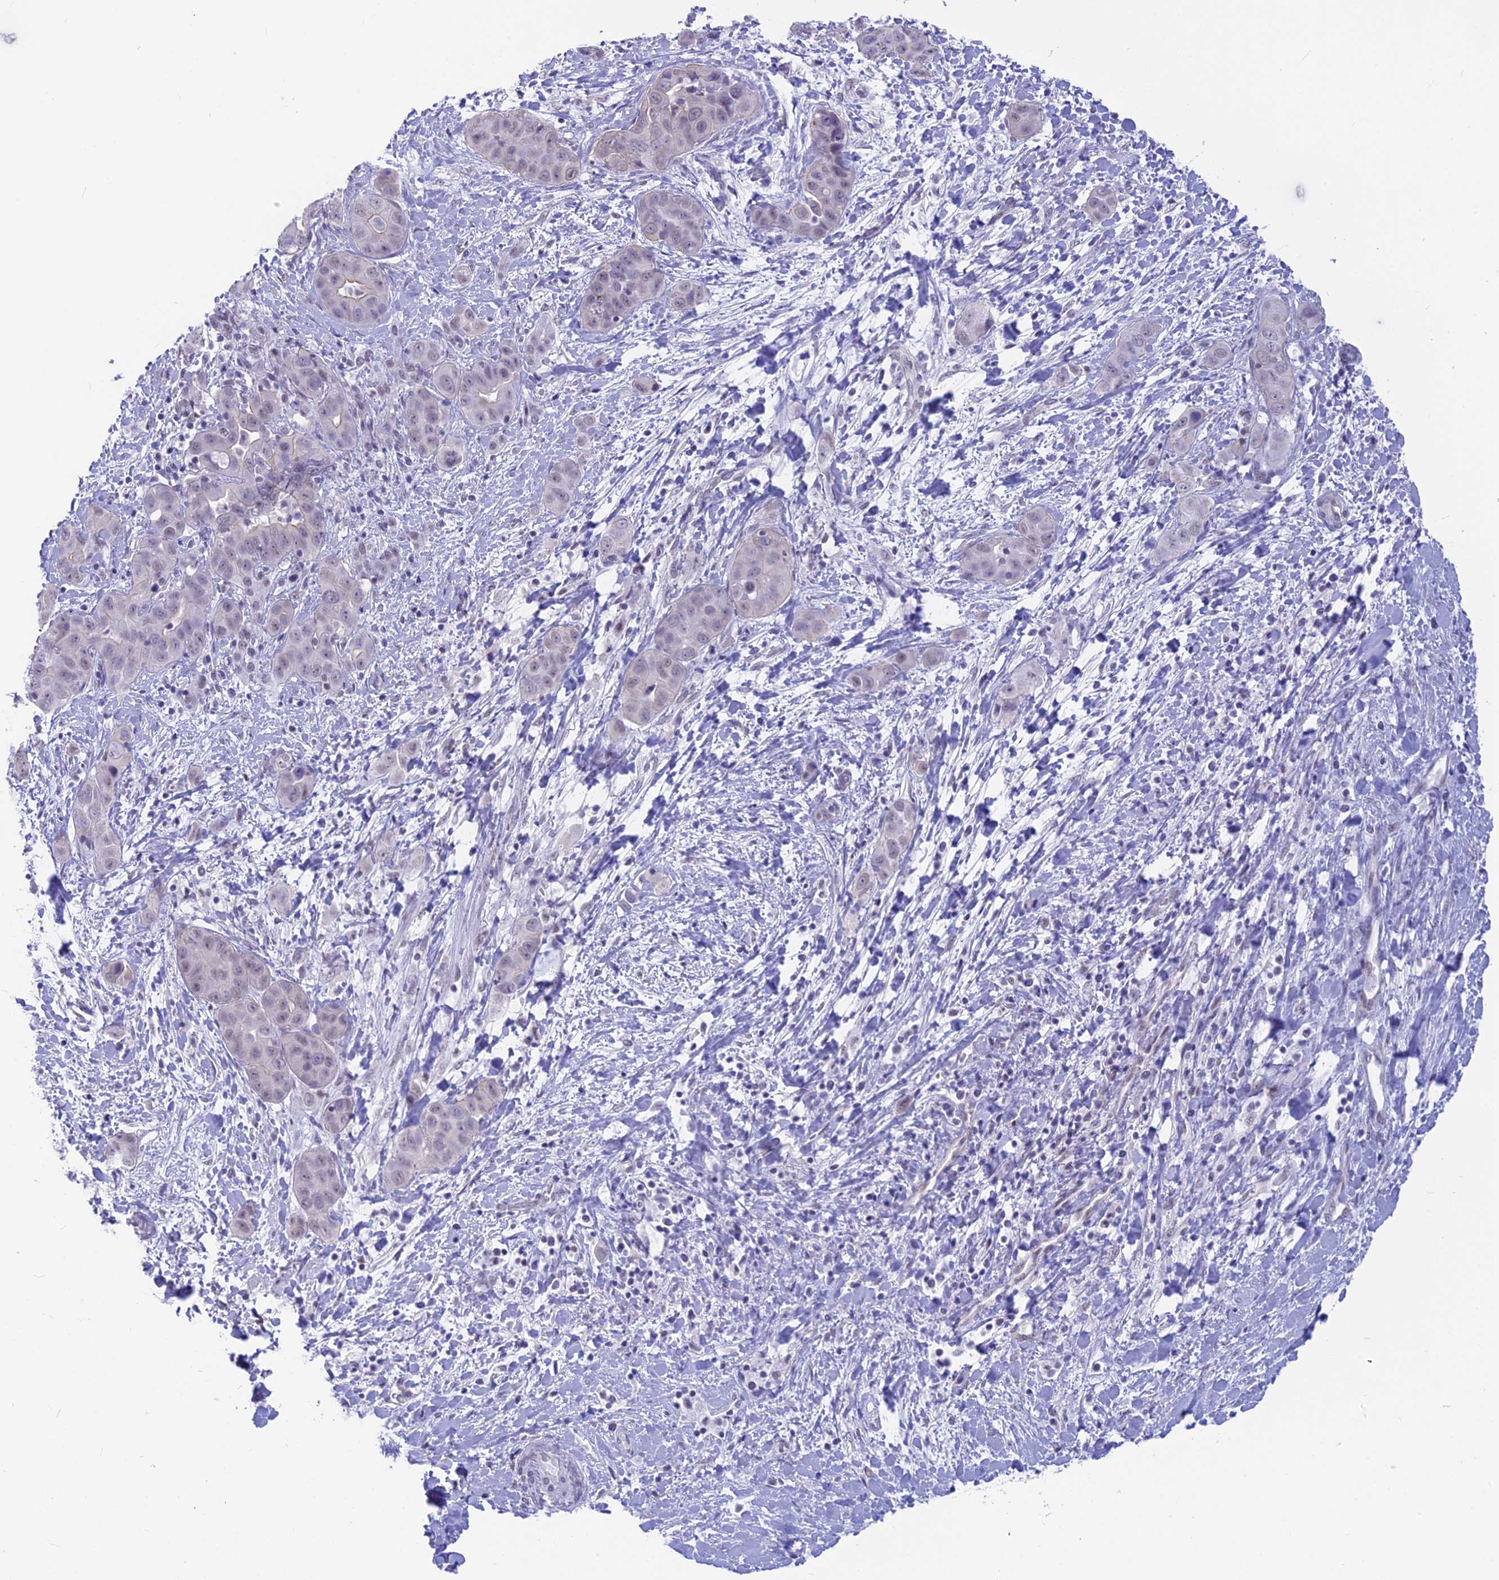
{"staining": {"intensity": "negative", "quantity": "none", "location": "none"}, "tissue": "liver cancer", "cell_type": "Tumor cells", "image_type": "cancer", "snomed": [{"axis": "morphology", "description": "Cholangiocarcinoma"}, {"axis": "topography", "description": "Liver"}], "caption": "An image of liver cancer stained for a protein exhibits no brown staining in tumor cells. Brightfield microscopy of immunohistochemistry stained with DAB (3,3'-diaminobenzidine) (brown) and hematoxylin (blue), captured at high magnification.", "gene": "SRSF5", "patient": {"sex": "female", "age": 52}}